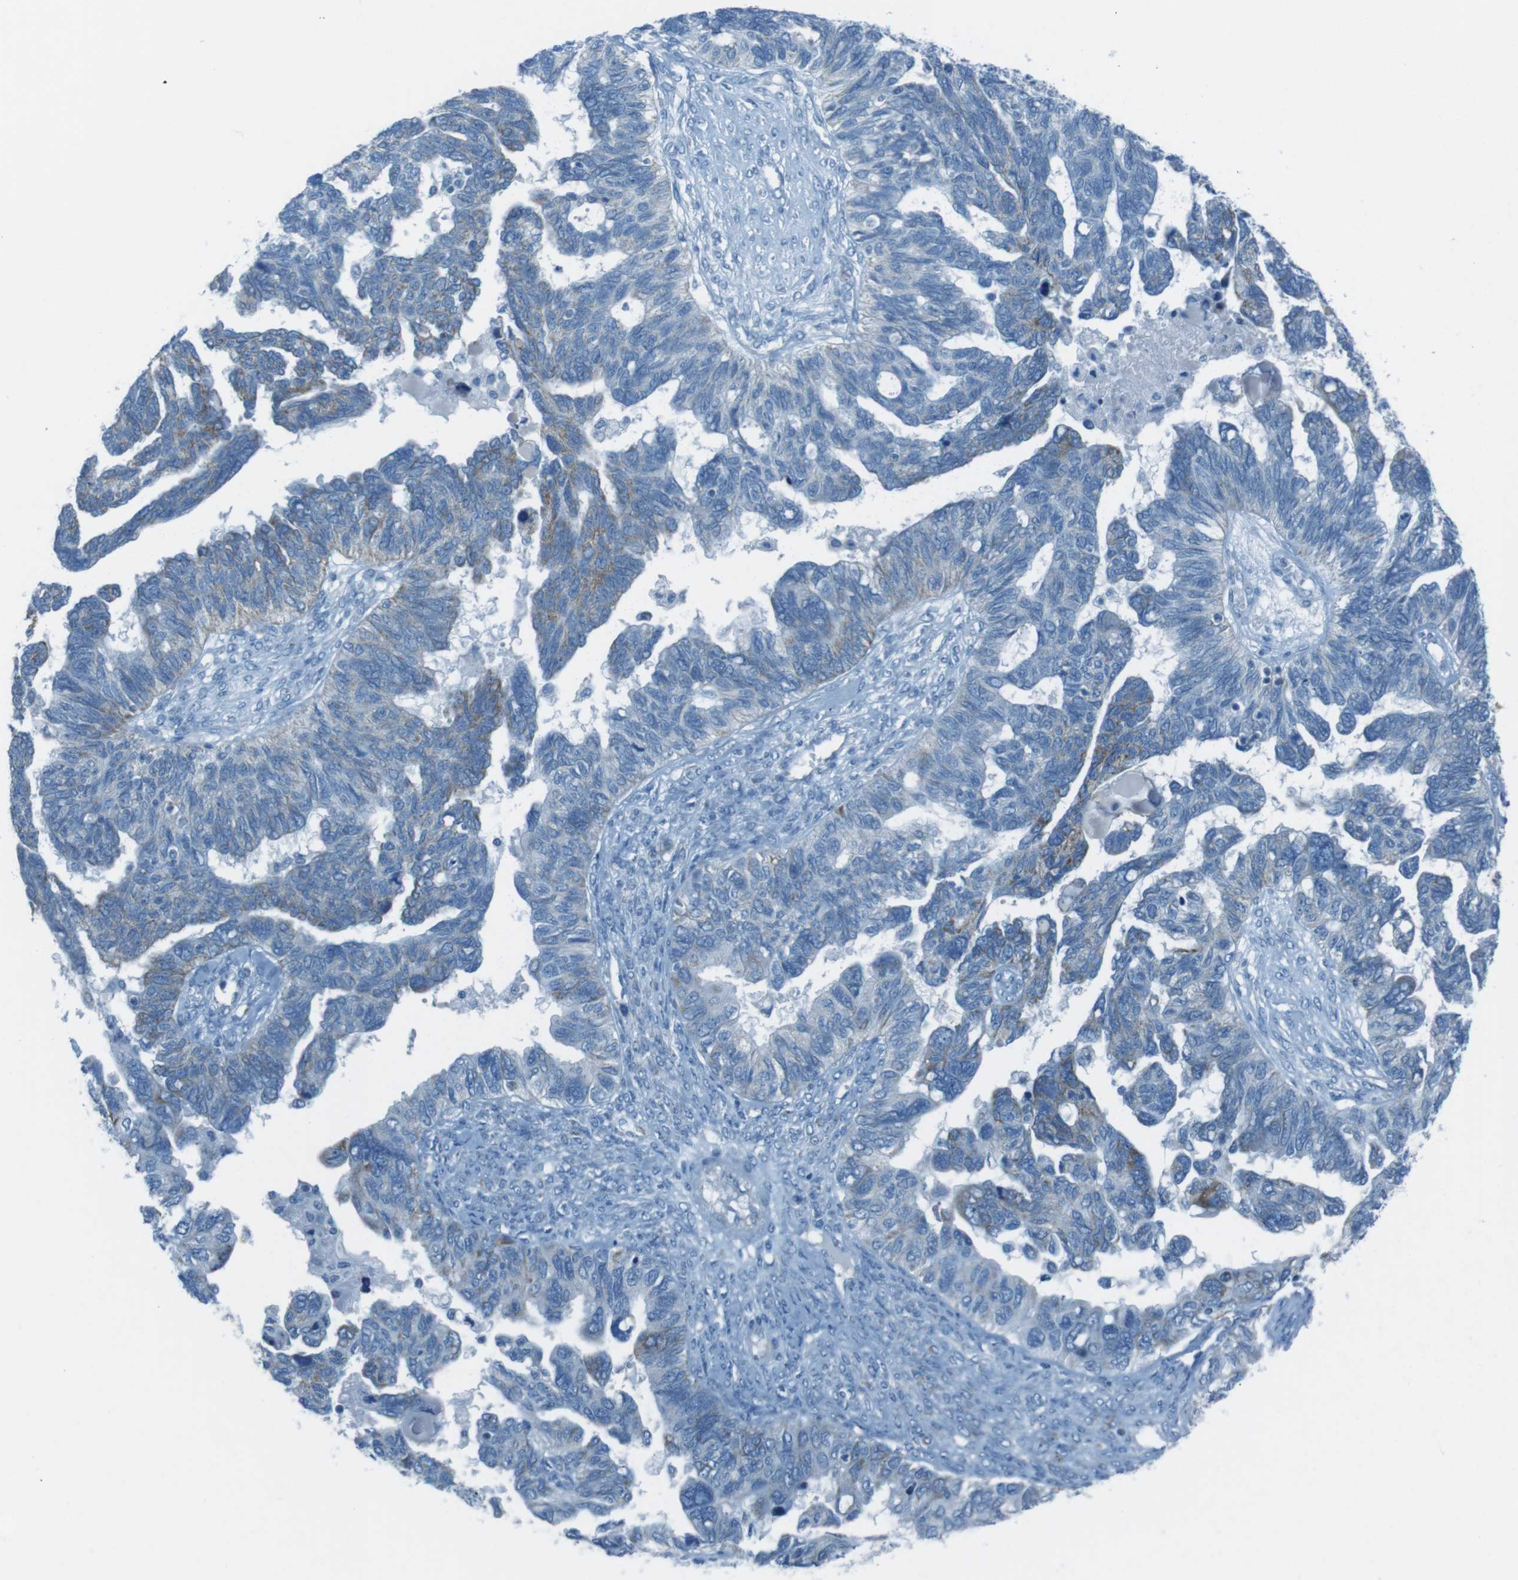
{"staining": {"intensity": "negative", "quantity": "none", "location": "none"}, "tissue": "ovarian cancer", "cell_type": "Tumor cells", "image_type": "cancer", "snomed": [{"axis": "morphology", "description": "Cystadenocarcinoma, serous, NOS"}, {"axis": "topography", "description": "Ovary"}], "caption": "Ovarian cancer (serous cystadenocarcinoma) was stained to show a protein in brown. There is no significant expression in tumor cells.", "gene": "DNAJA3", "patient": {"sex": "female", "age": 79}}